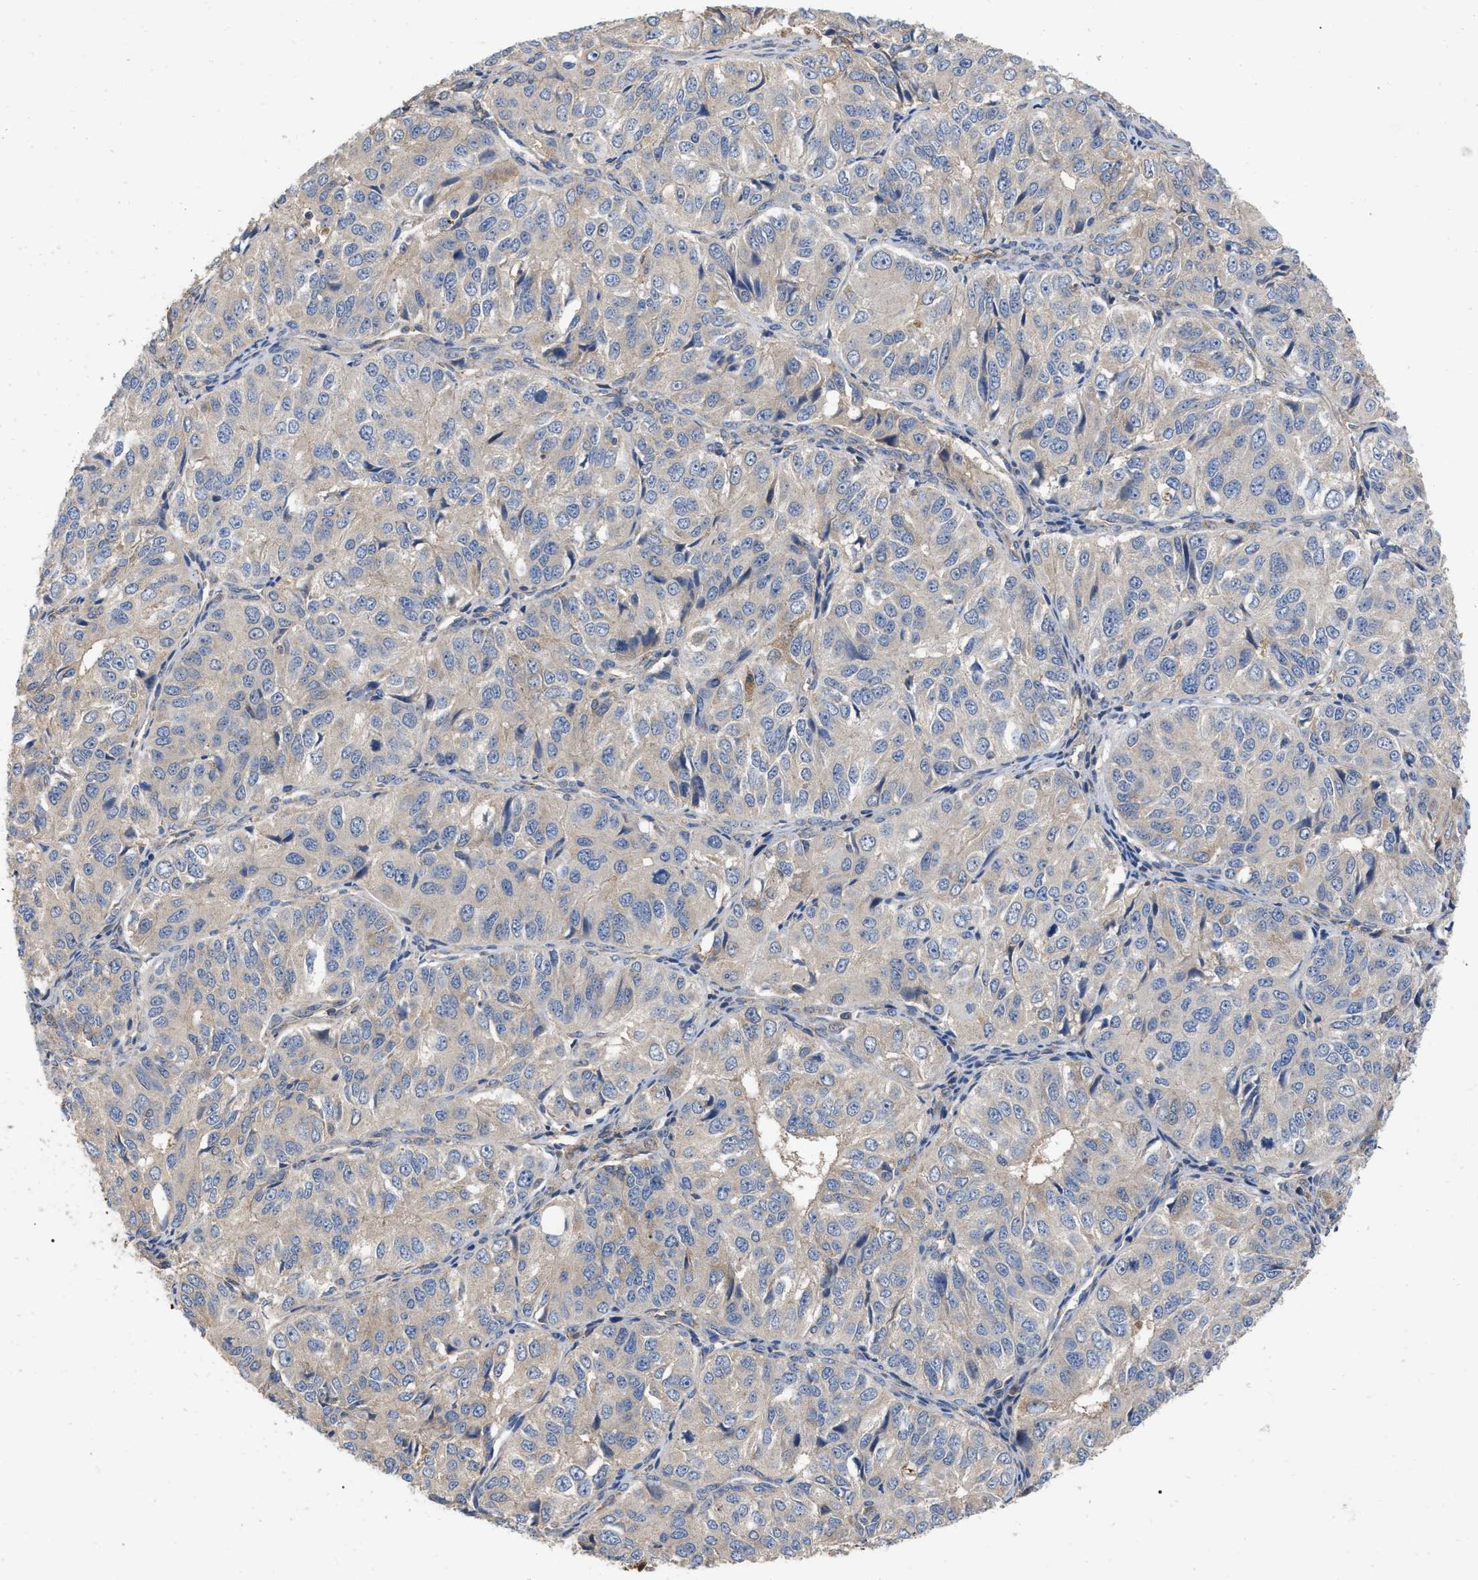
{"staining": {"intensity": "weak", "quantity": "<25%", "location": "cytoplasmic/membranous"}, "tissue": "ovarian cancer", "cell_type": "Tumor cells", "image_type": "cancer", "snomed": [{"axis": "morphology", "description": "Carcinoma, endometroid"}, {"axis": "topography", "description": "Ovary"}], "caption": "Ovarian endometroid carcinoma was stained to show a protein in brown. There is no significant expression in tumor cells. (DAB immunohistochemistry, high magnification).", "gene": "RABEP1", "patient": {"sex": "female", "age": 51}}